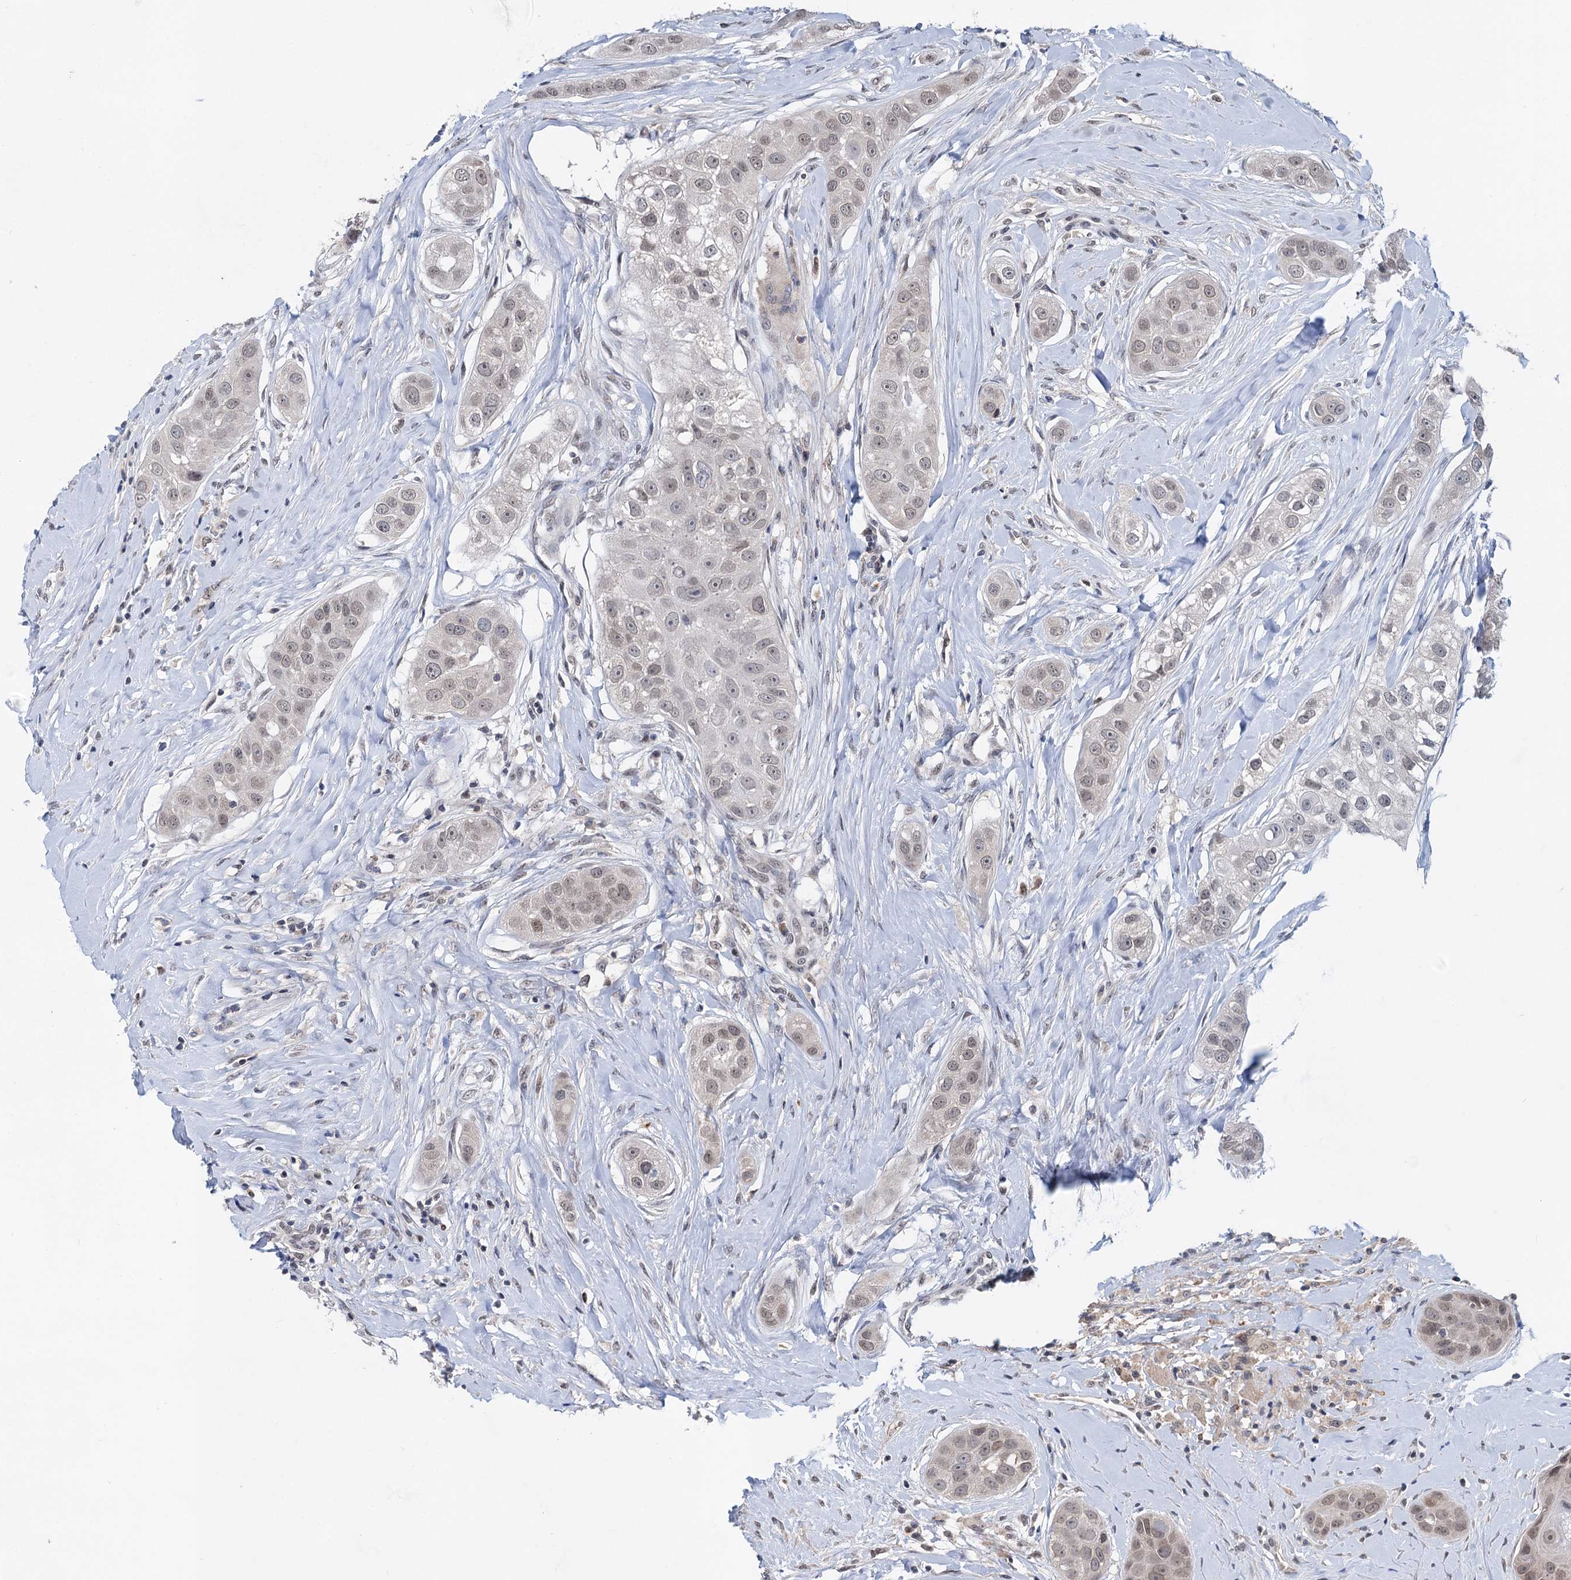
{"staining": {"intensity": "negative", "quantity": "none", "location": "none"}, "tissue": "head and neck cancer", "cell_type": "Tumor cells", "image_type": "cancer", "snomed": [{"axis": "morphology", "description": "Normal tissue, NOS"}, {"axis": "morphology", "description": "Squamous cell carcinoma, NOS"}, {"axis": "topography", "description": "Skeletal muscle"}, {"axis": "topography", "description": "Head-Neck"}], "caption": "Immunohistochemical staining of human squamous cell carcinoma (head and neck) exhibits no significant positivity in tumor cells.", "gene": "TTC17", "patient": {"sex": "male", "age": 51}}